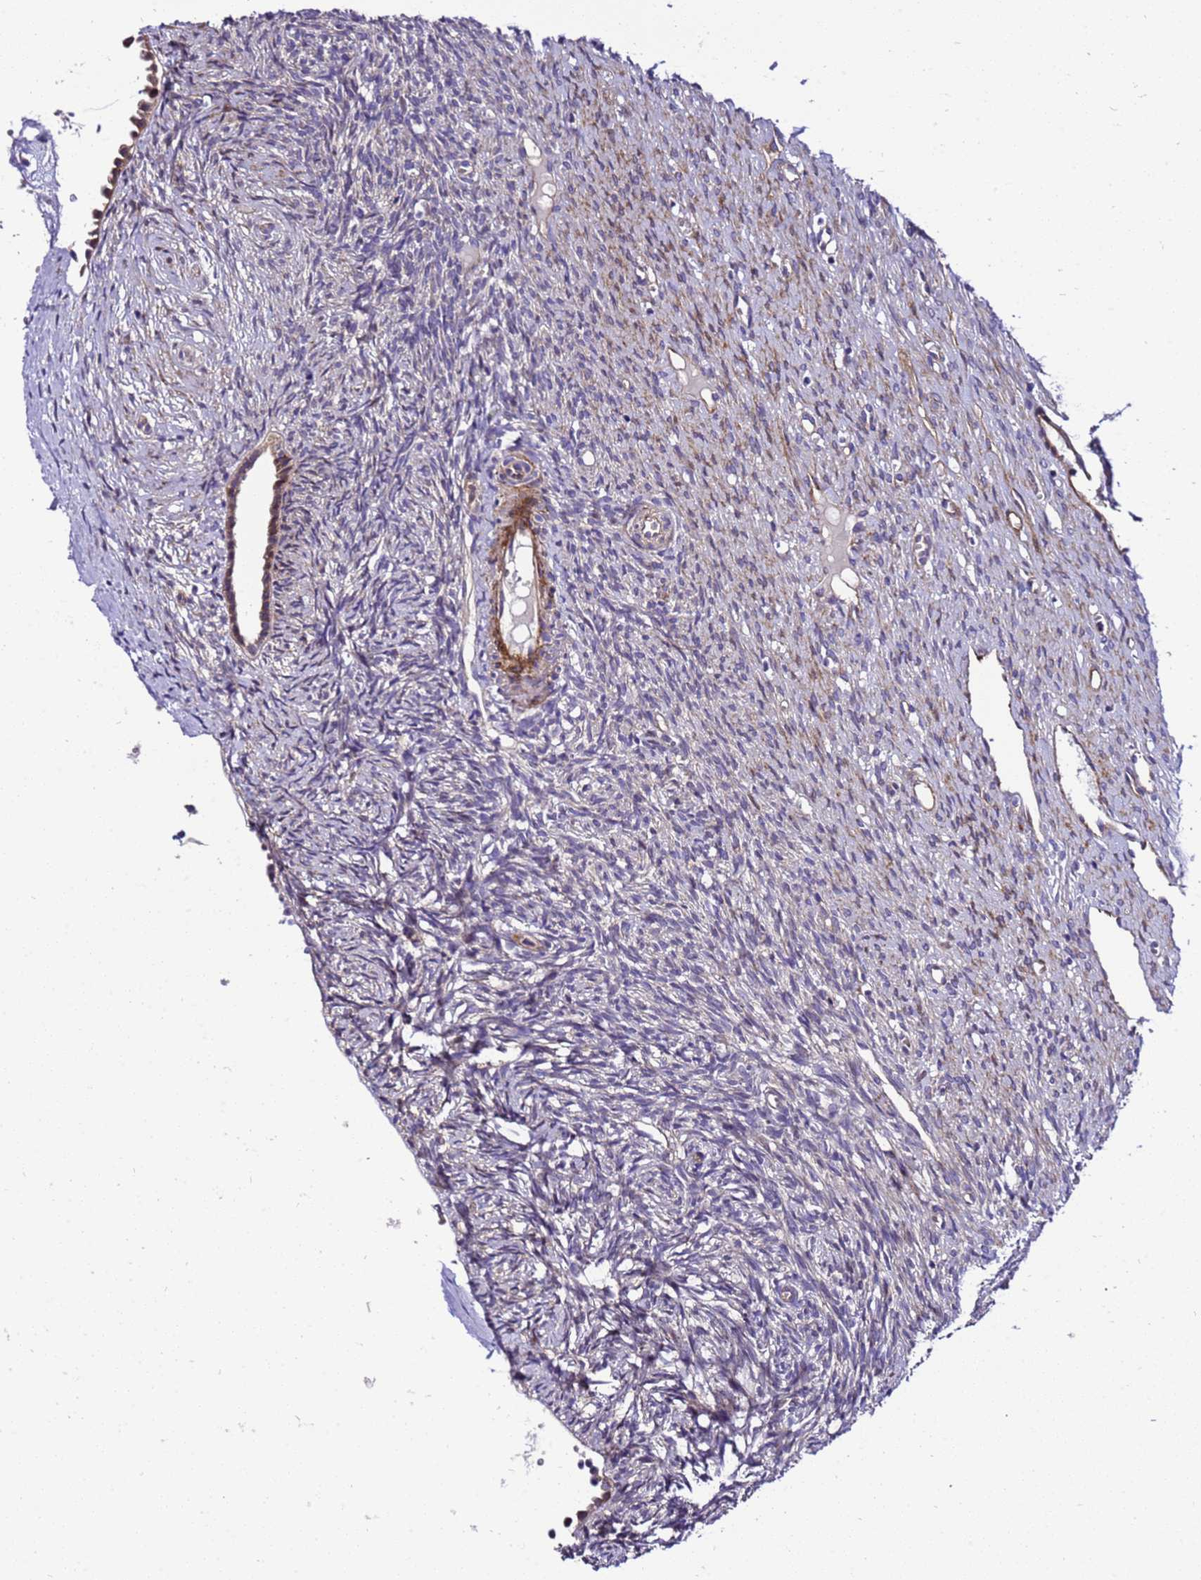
{"staining": {"intensity": "negative", "quantity": "none", "location": "none"}, "tissue": "ovary", "cell_type": "Ovarian stroma cells", "image_type": "normal", "snomed": [{"axis": "morphology", "description": "Normal tissue, NOS"}, {"axis": "topography", "description": "Ovary"}], "caption": "A photomicrograph of human ovary is negative for staining in ovarian stroma cells. (DAB (3,3'-diaminobenzidine) immunohistochemistry (IHC) visualized using brightfield microscopy, high magnification).", "gene": "ZNF417", "patient": {"sex": "female", "age": 51}}